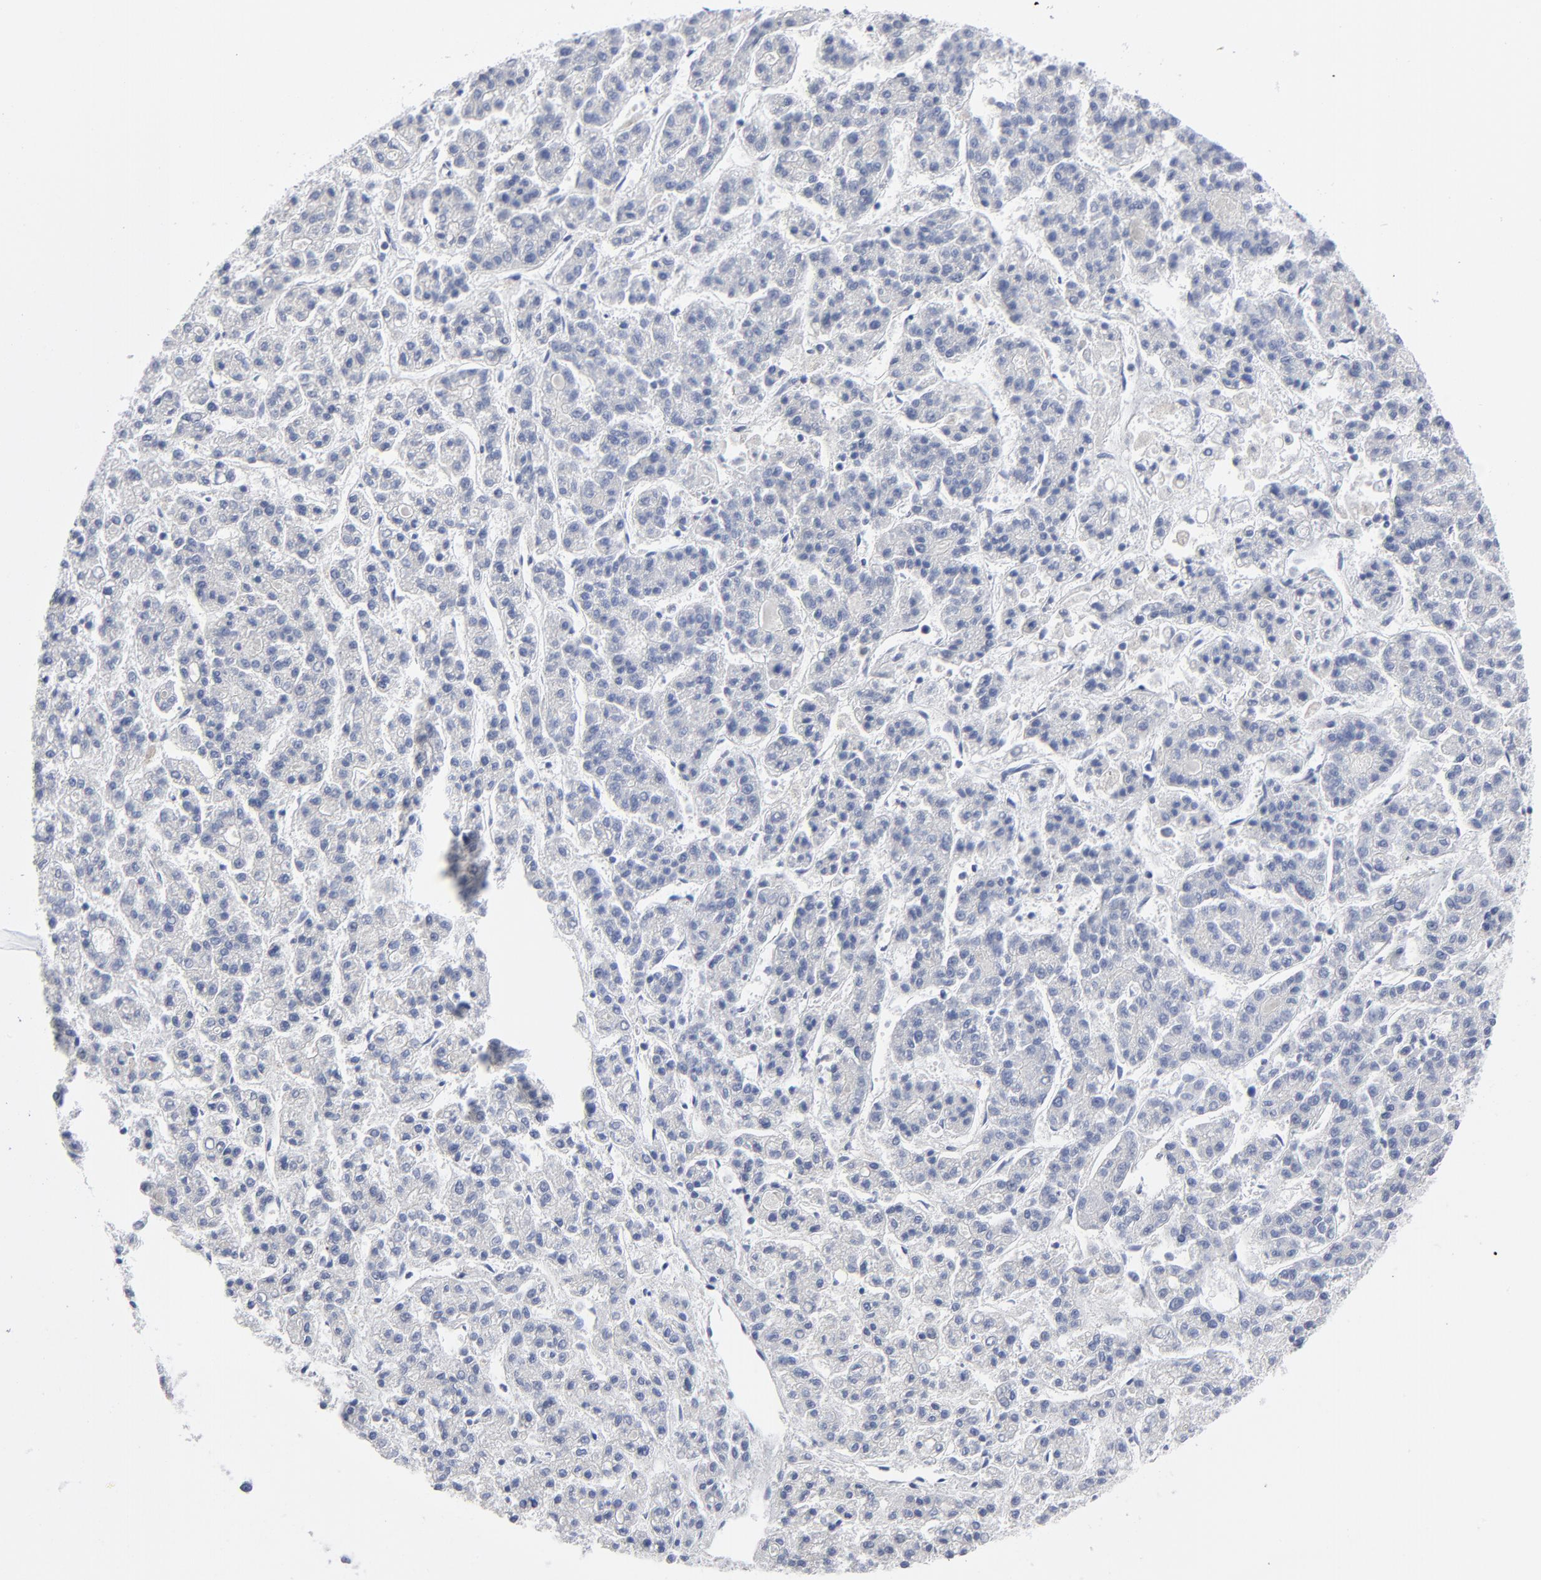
{"staining": {"intensity": "negative", "quantity": "none", "location": "none"}, "tissue": "liver cancer", "cell_type": "Tumor cells", "image_type": "cancer", "snomed": [{"axis": "morphology", "description": "Carcinoma, Hepatocellular, NOS"}, {"axis": "topography", "description": "Liver"}], "caption": "This is a histopathology image of IHC staining of liver cancer (hepatocellular carcinoma), which shows no staining in tumor cells. The staining was performed using DAB to visualize the protein expression in brown, while the nuclei were stained in blue with hematoxylin (Magnification: 20x).", "gene": "STAT2", "patient": {"sex": "male", "age": 70}}